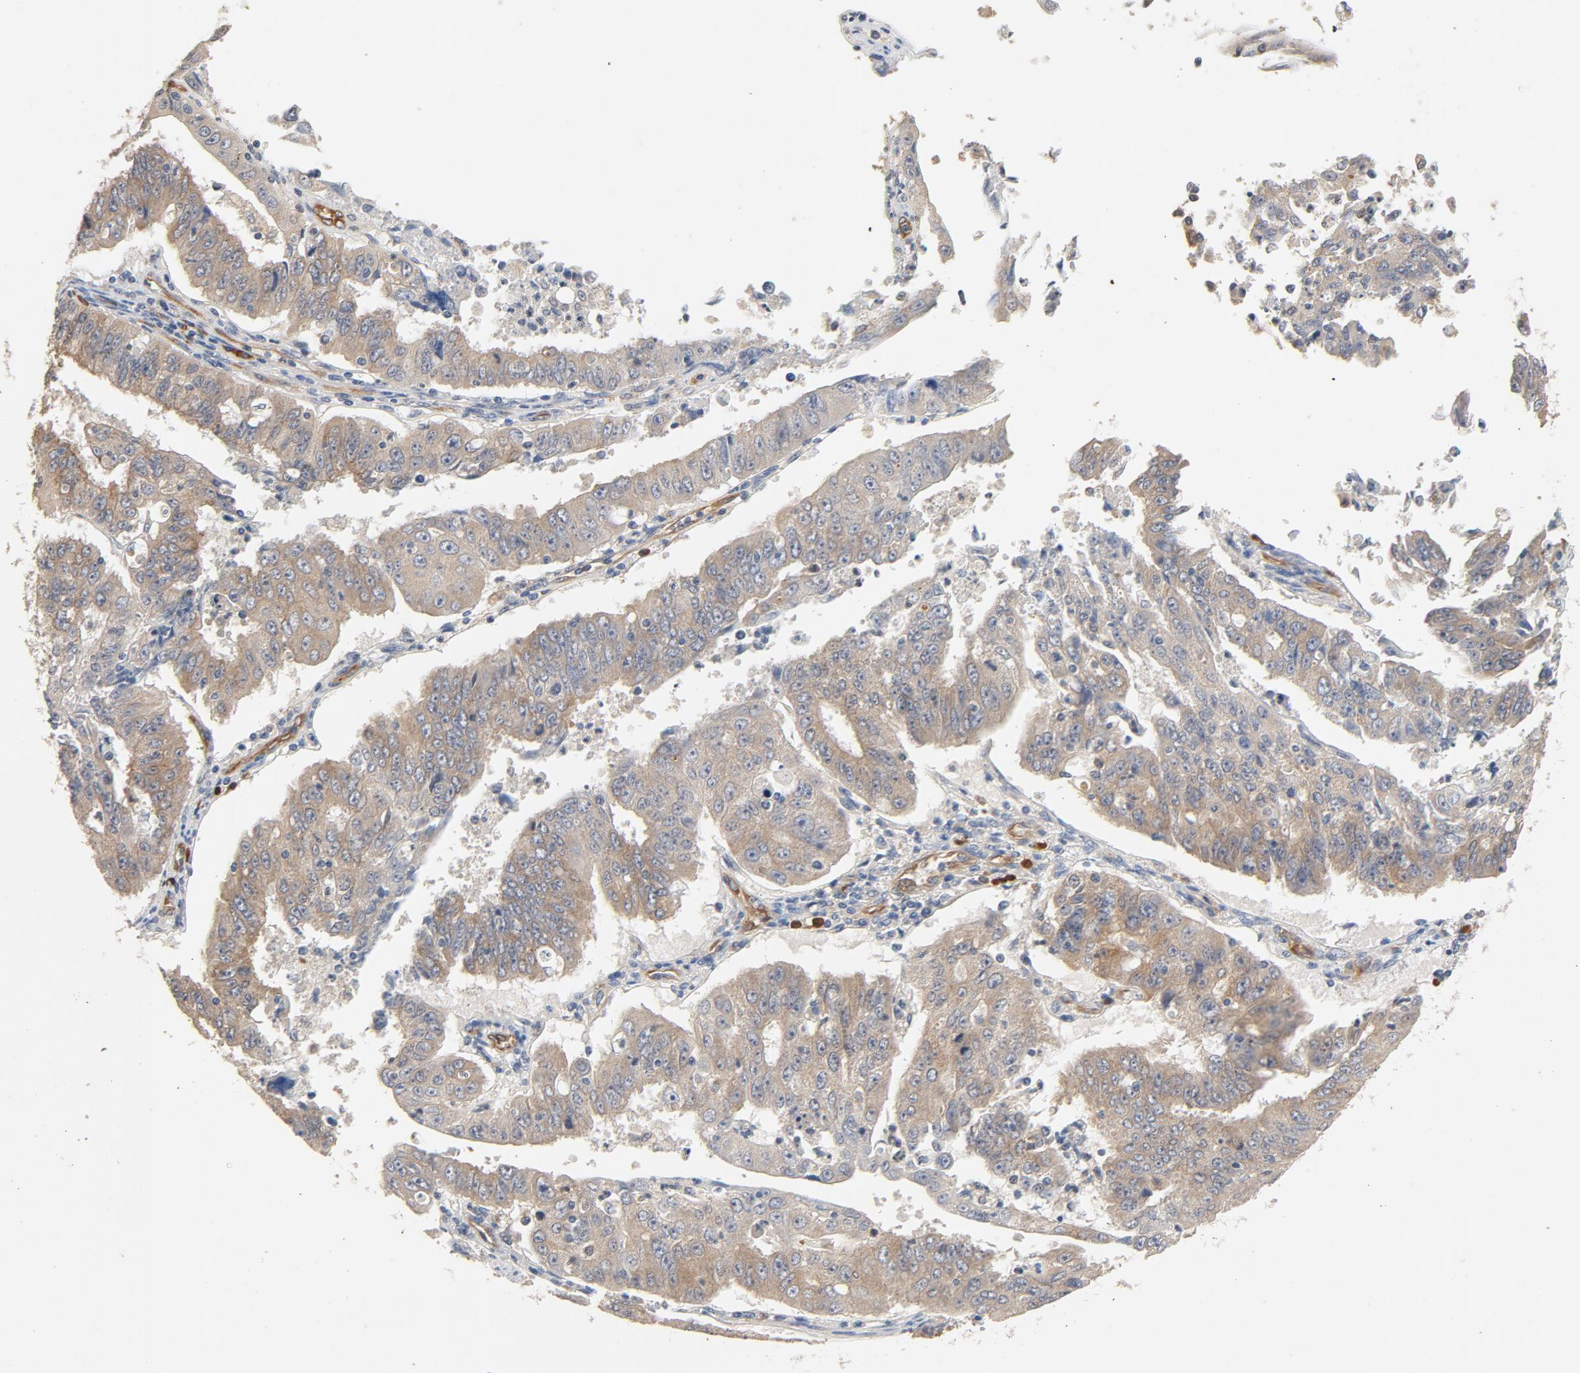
{"staining": {"intensity": "weak", "quantity": ">75%", "location": "cytoplasmic/membranous"}, "tissue": "endometrial cancer", "cell_type": "Tumor cells", "image_type": "cancer", "snomed": [{"axis": "morphology", "description": "Adenocarcinoma, NOS"}, {"axis": "topography", "description": "Endometrium"}], "caption": "The photomicrograph shows staining of endometrial cancer, revealing weak cytoplasmic/membranous protein expression (brown color) within tumor cells. Using DAB (3,3'-diaminobenzidine) (brown) and hematoxylin (blue) stains, captured at high magnification using brightfield microscopy.", "gene": "UBE2J1", "patient": {"sex": "female", "age": 42}}